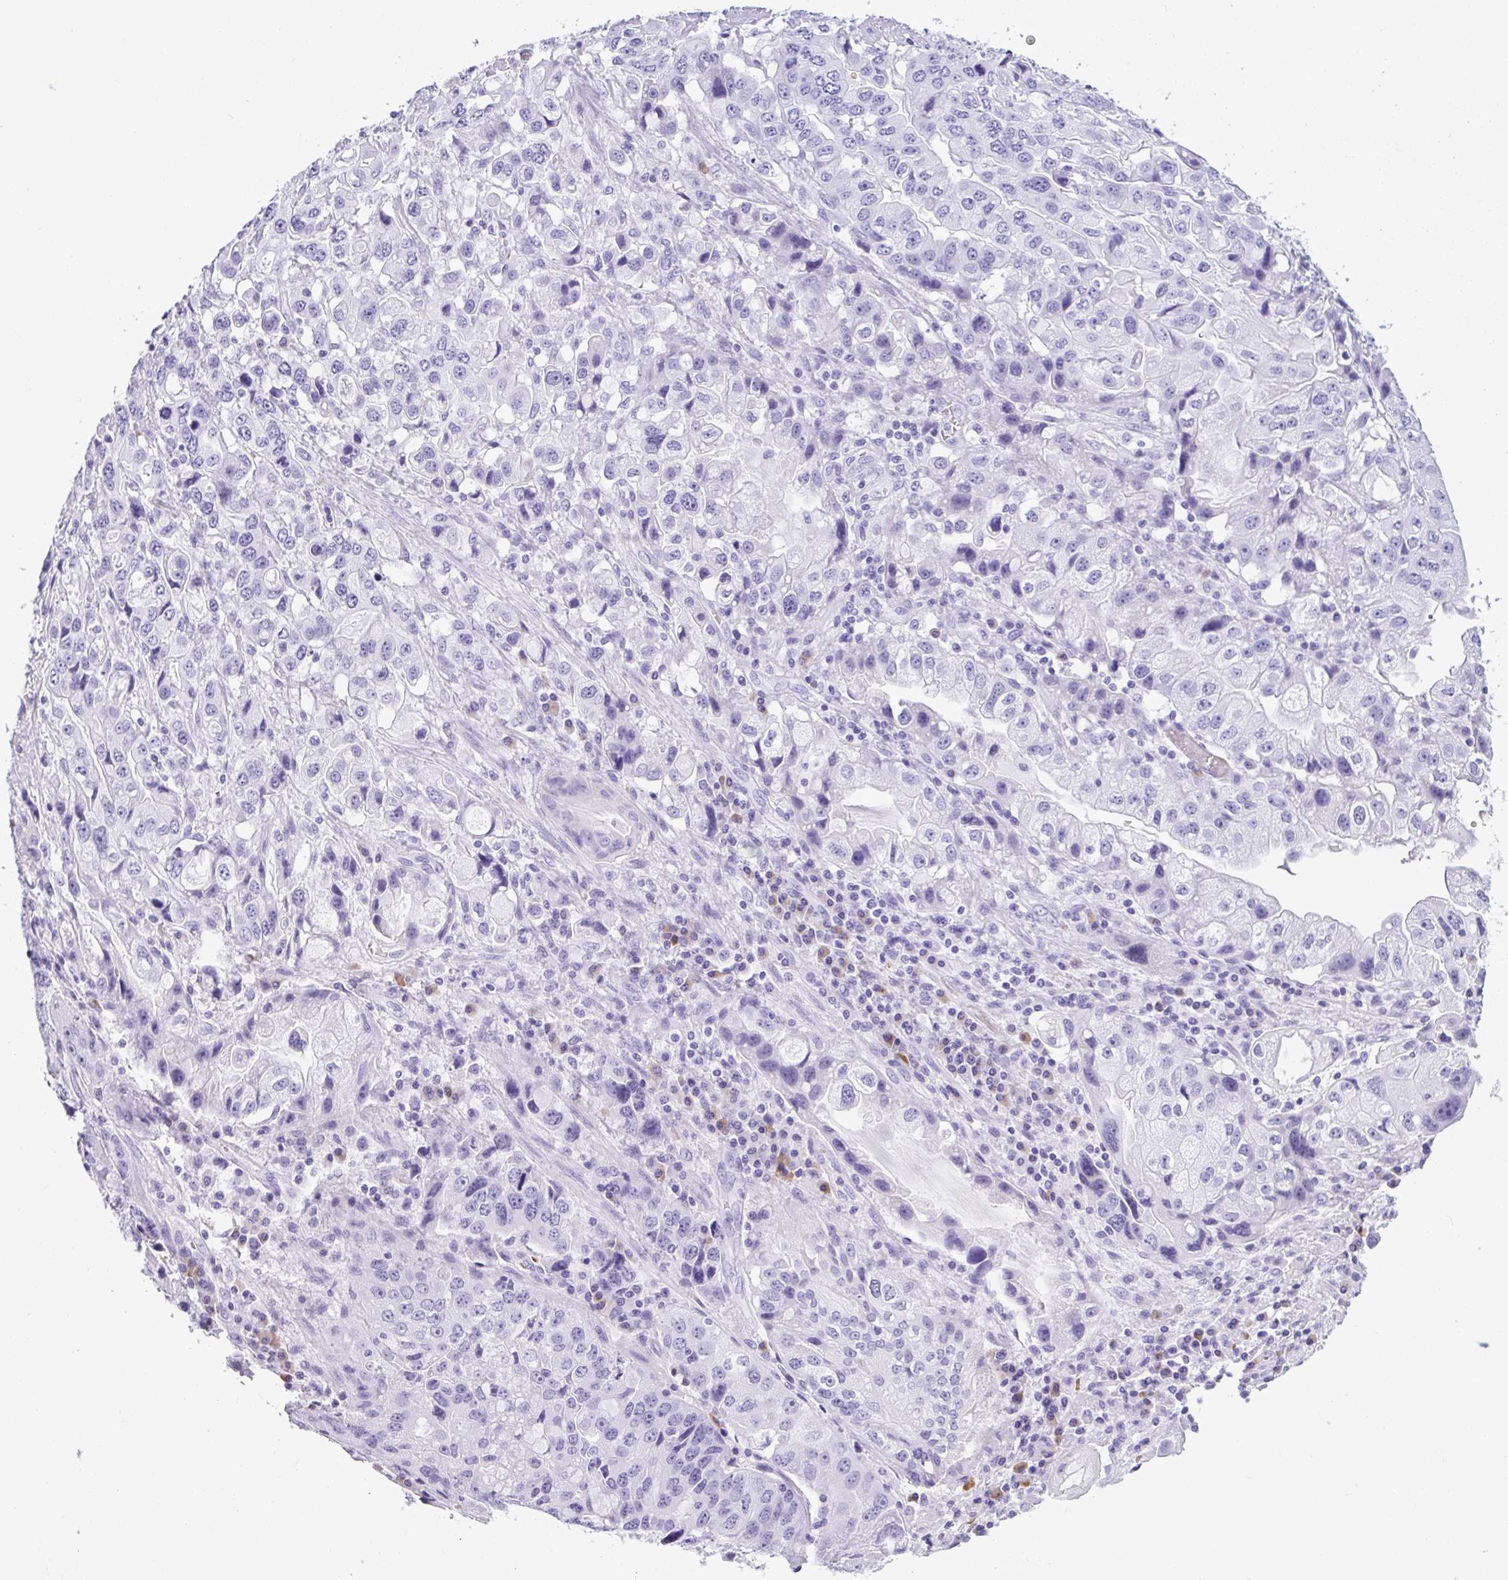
{"staining": {"intensity": "negative", "quantity": "none", "location": "none"}, "tissue": "stomach cancer", "cell_type": "Tumor cells", "image_type": "cancer", "snomed": [{"axis": "morphology", "description": "Adenocarcinoma, NOS"}, {"axis": "topography", "description": "Stomach, lower"}], "caption": "This is a image of IHC staining of stomach cancer, which shows no staining in tumor cells.", "gene": "SLC2A1", "patient": {"sex": "female", "age": 93}}